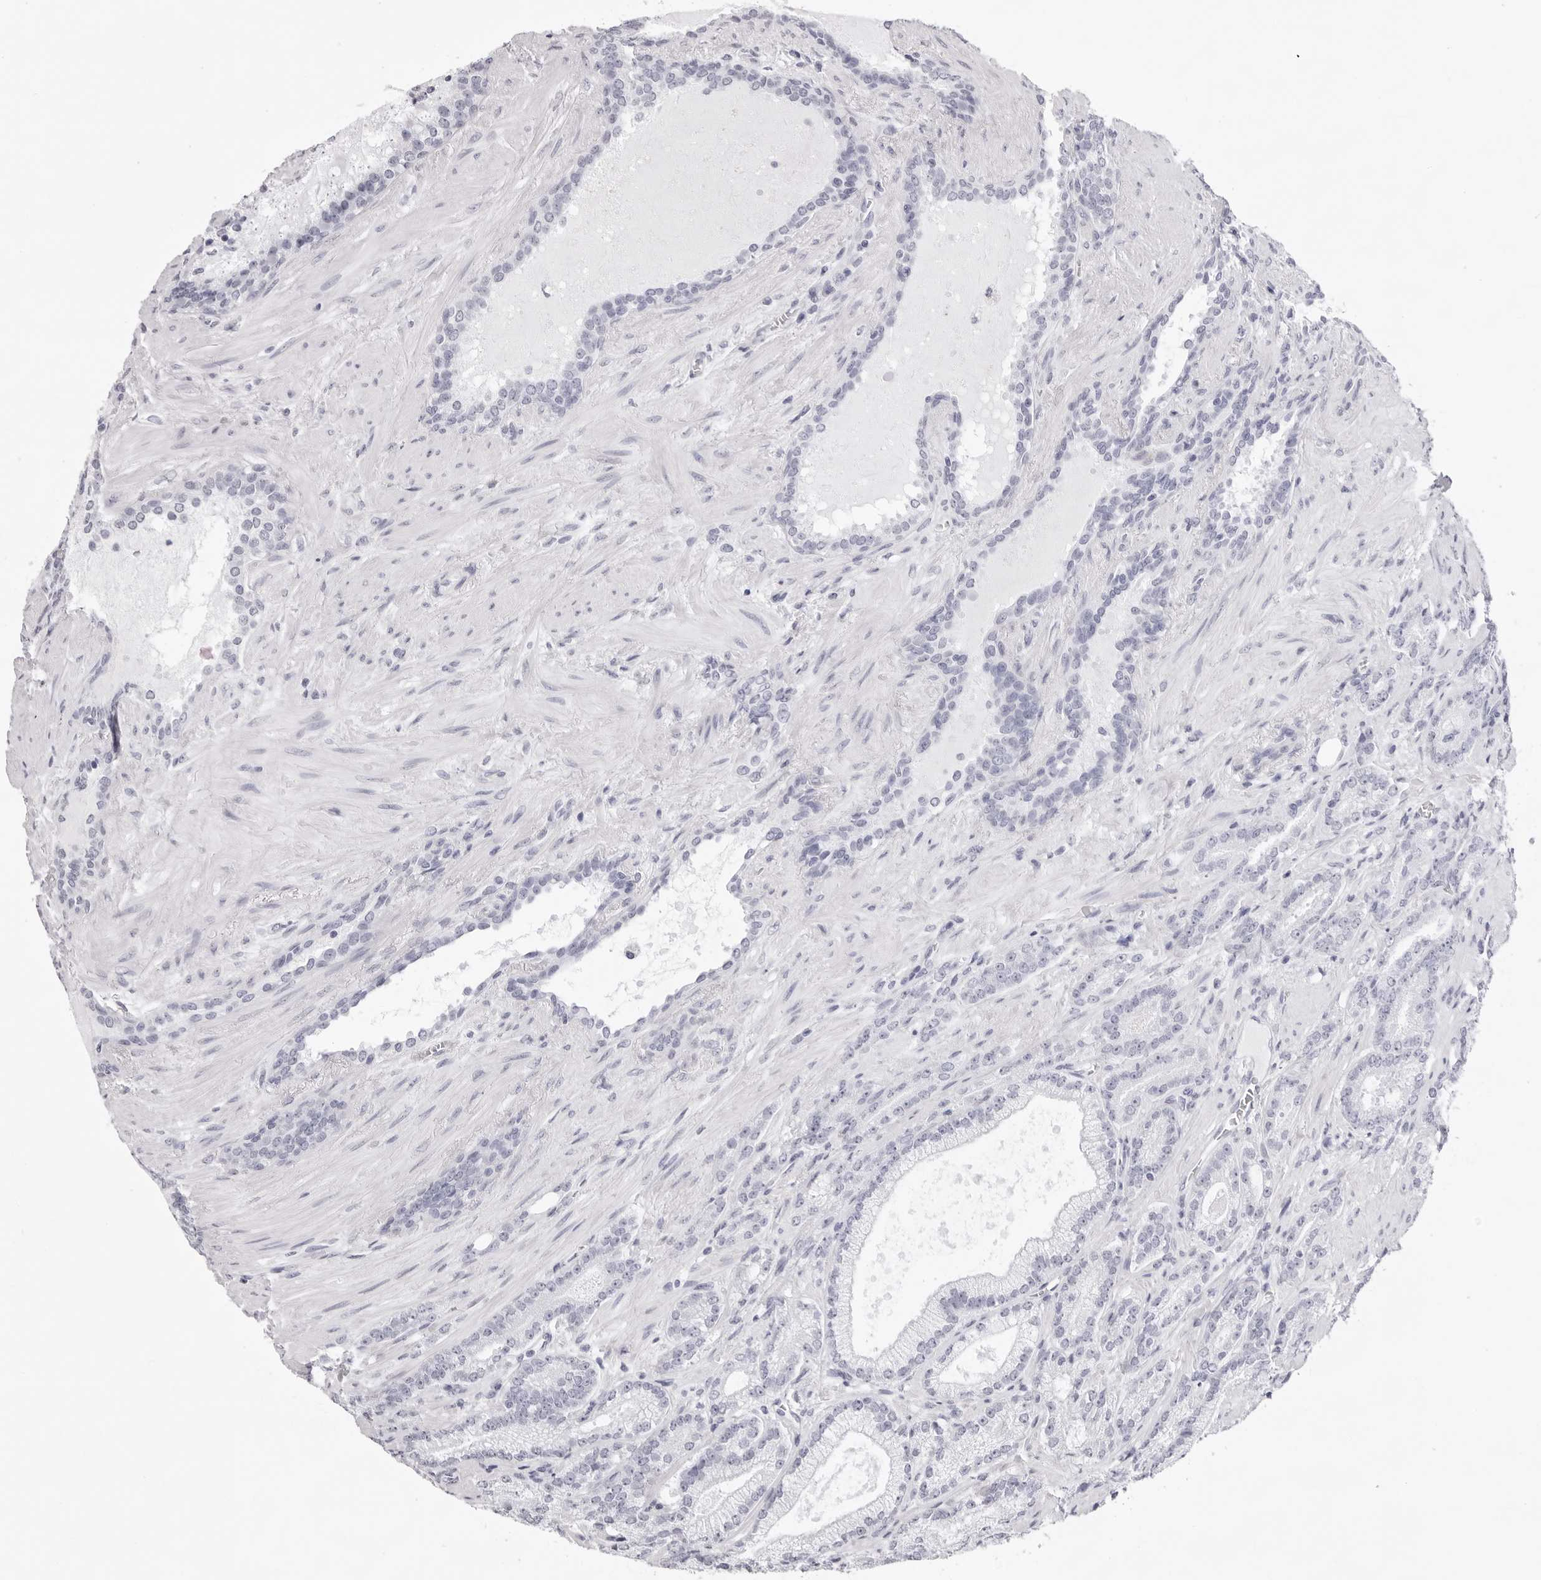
{"staining": {"intensity": "negative", "quantity": "none", "location": "none"}, "tissue": "prostate cancer", "cell_type": "Tumor cells", "image_type": "cancer", "snomed": [{"axis": "morphology", "description": "Adenocarcinoma, High grade"}, {"axis": "topography", "description": "Prostate"}], "caption": "Image shows no protein positivity in tumor cells of prostate cancer (adenocarcinoma (high-grade)) tissue.", "gene": "SMIM2", "patient": {"sex": "male", "age": 73}}